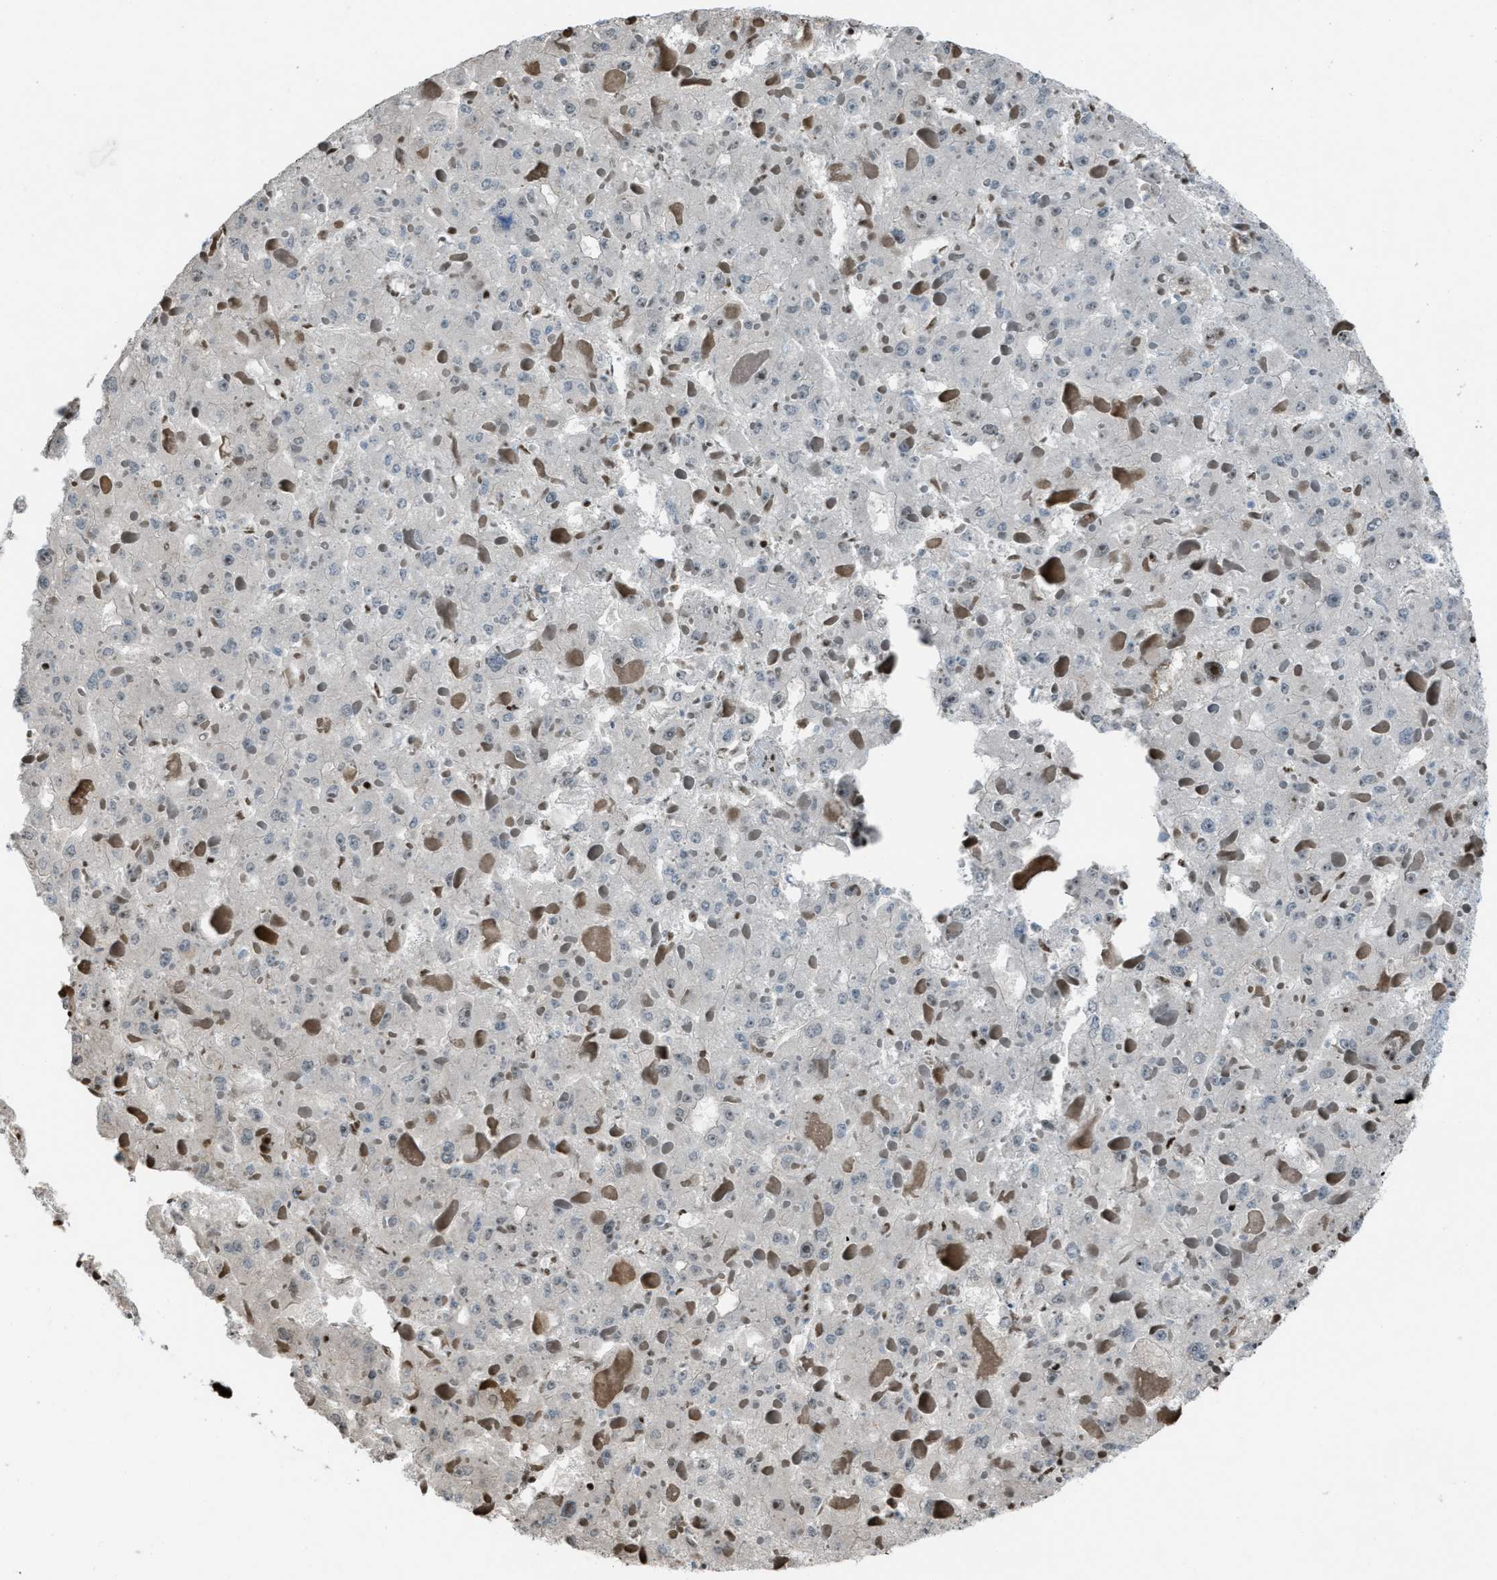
{"staining": {"intensity": "negative", "quantity": "none", "location": "none"}, "tissue": "liver cancer", "cell_type": "Tumor cells", "image_type": "cancer", "snomed": [{"axis": "morphology", "description": "Carcinoma, Hepatocellular, NOS"}, {"axis": "topography", "description": "Liver"}], "caption": "This is an immunohistochemistry micrograph of hepatocellular carcinoma (liver). There is no staining in tumor cells.", "gene": "SLFN5", "patient": {"sex": "female", "age": 73}}